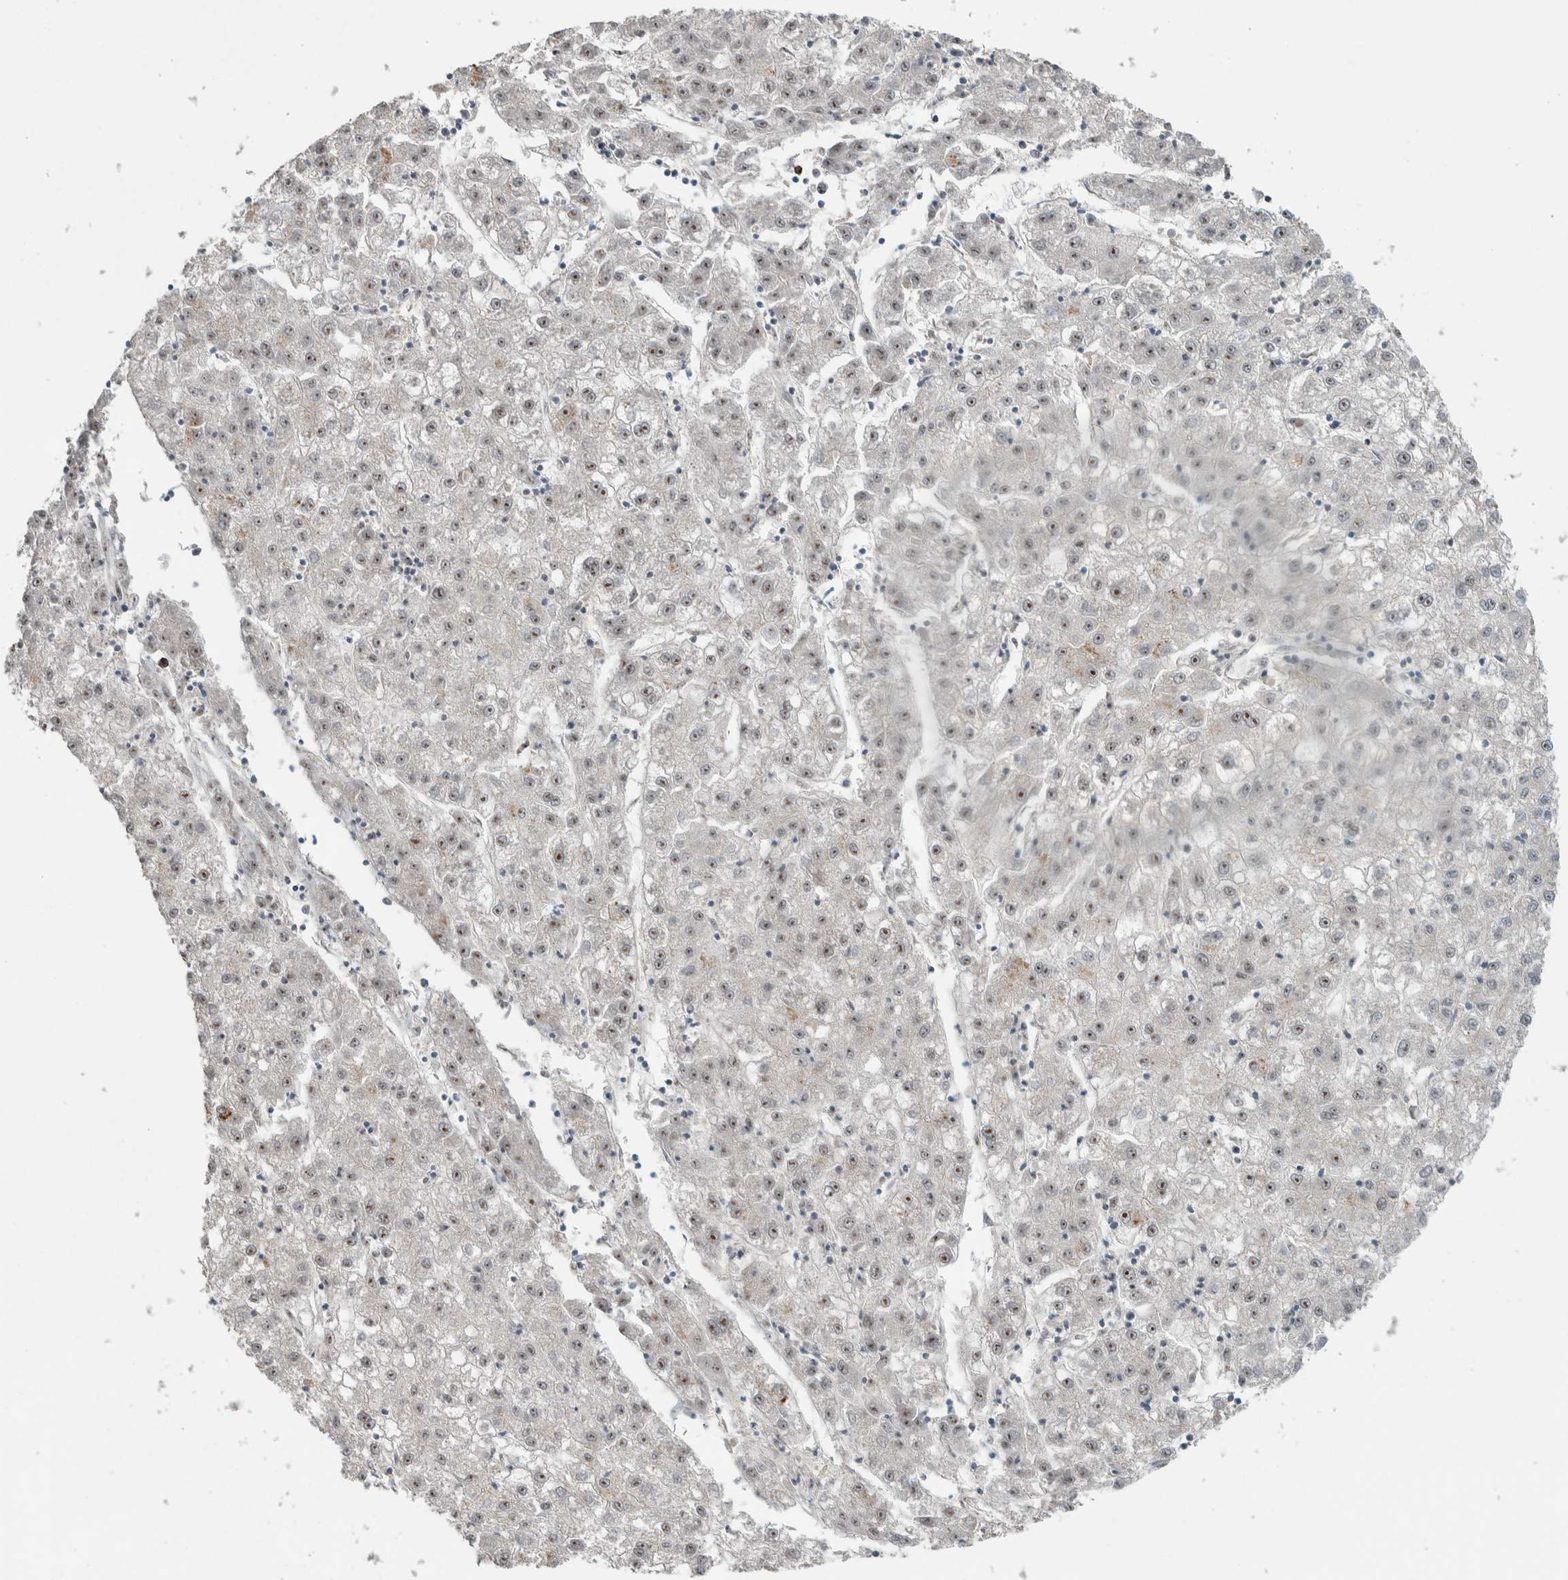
{"staining": {"intensity": "moderate", "quantity": ">75%", "location": "nuclear"}, "tissue": "liver cancer", "cell_type": "Tumor cells", "image_type": "cancer", "snomed": [{"axis": "morphology", "description": "Carcinoma, Hepatocellular, NOS"}, {"axis": "topography", "description": "Liver"}], "caption": "DAB (3,3'-diaminobenzidine) immunohistochemical staining of human hepatocellular carcinoma (liver) displays moderate nuclear protein positivity in approximately >75% of tumor cells.", "gene": "ZFP91", "patient": {"sex": "male", "age": 72}}